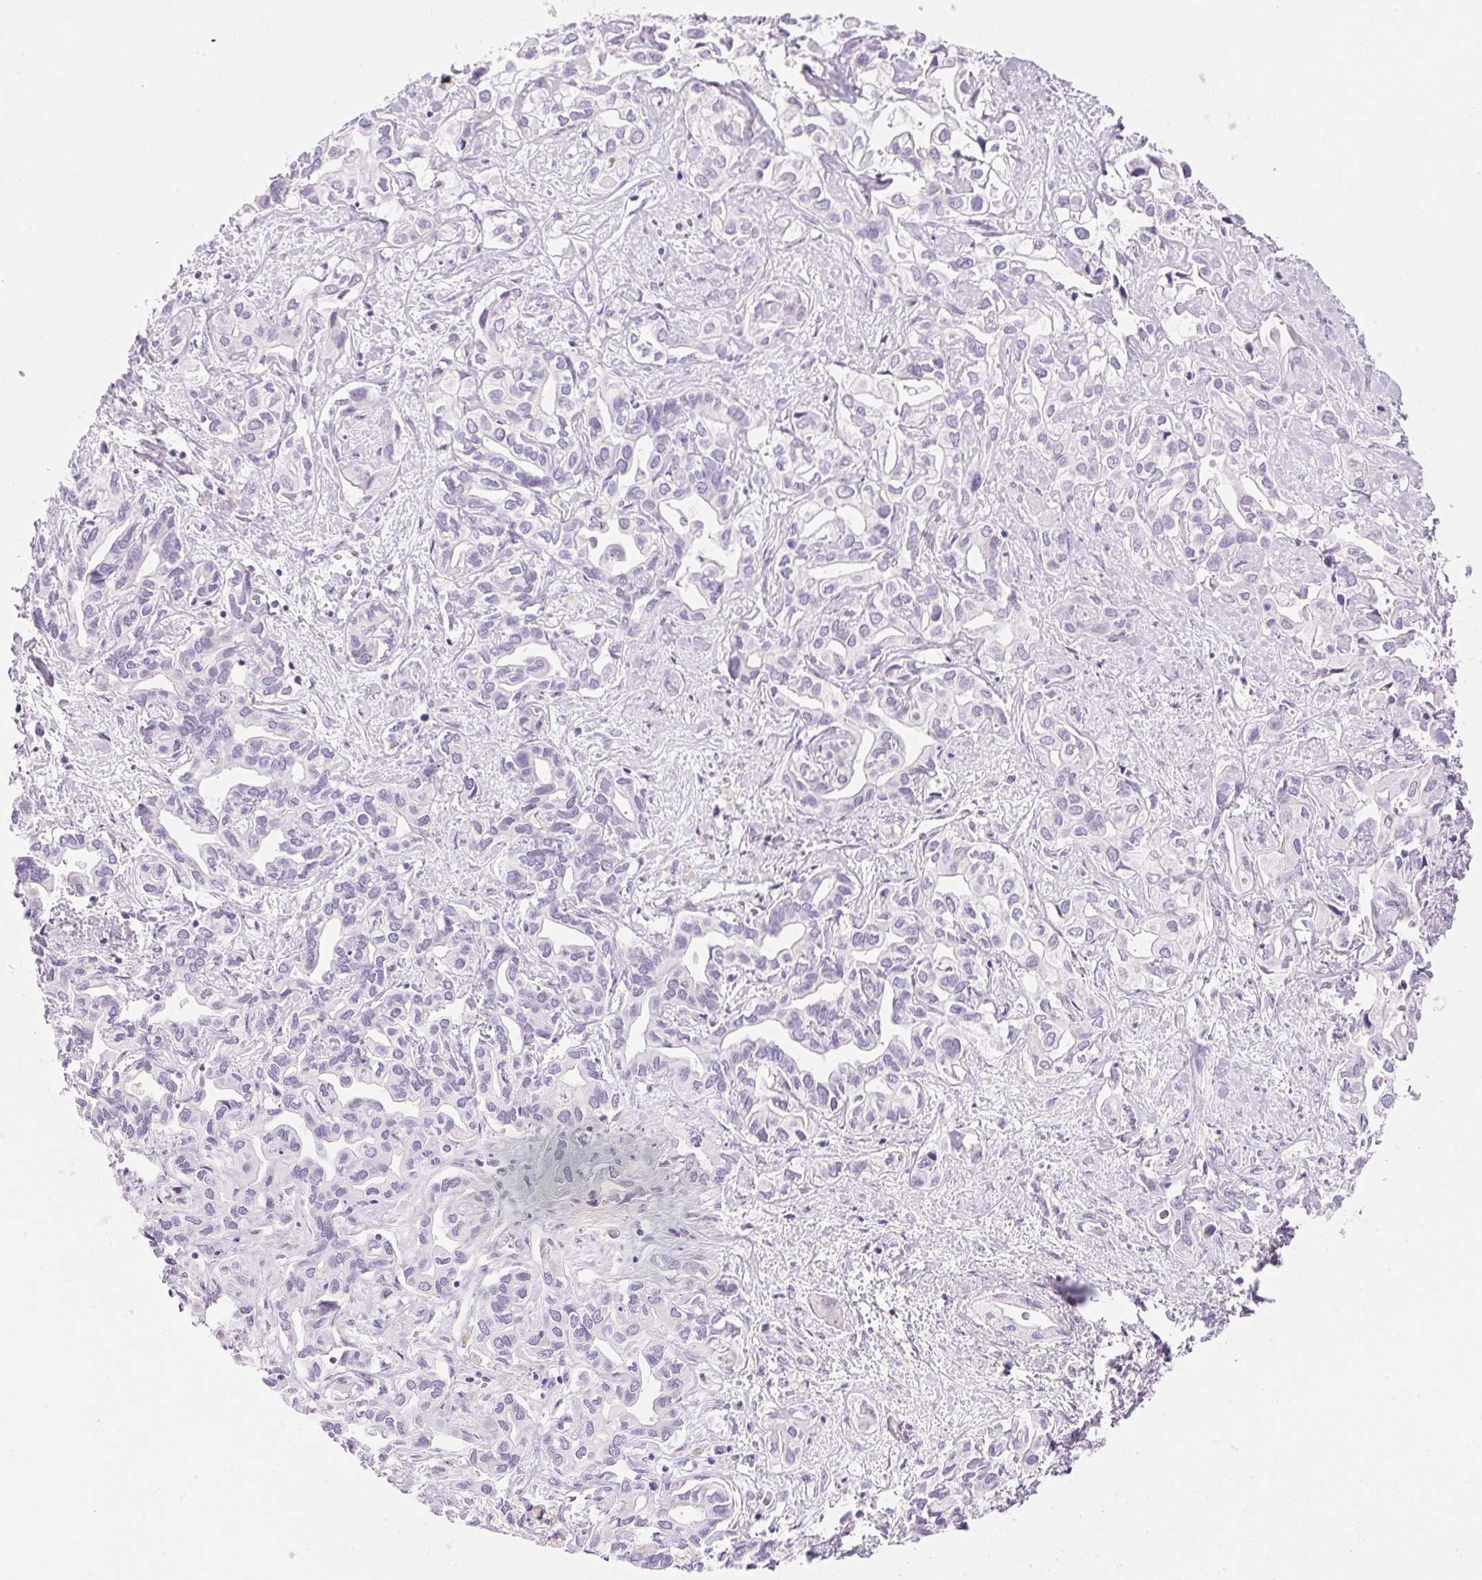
{"staining": {"intensity": "negative", "quantity": "none", "location": "none"}, "tissue": "liver cancer", "cell_type": "Tumor cells", "image_type": "cancer", "snomed": [{"axis": "morphology", "description": "Cholangiocarcinoma"}, {"axis": "topography", "description": "Liver"}], "caption": "Tumor cells are negative for brown protein staining in liver cancer.", "gene": "CTRL", "patient": {"sex": "female", "age": 64}}